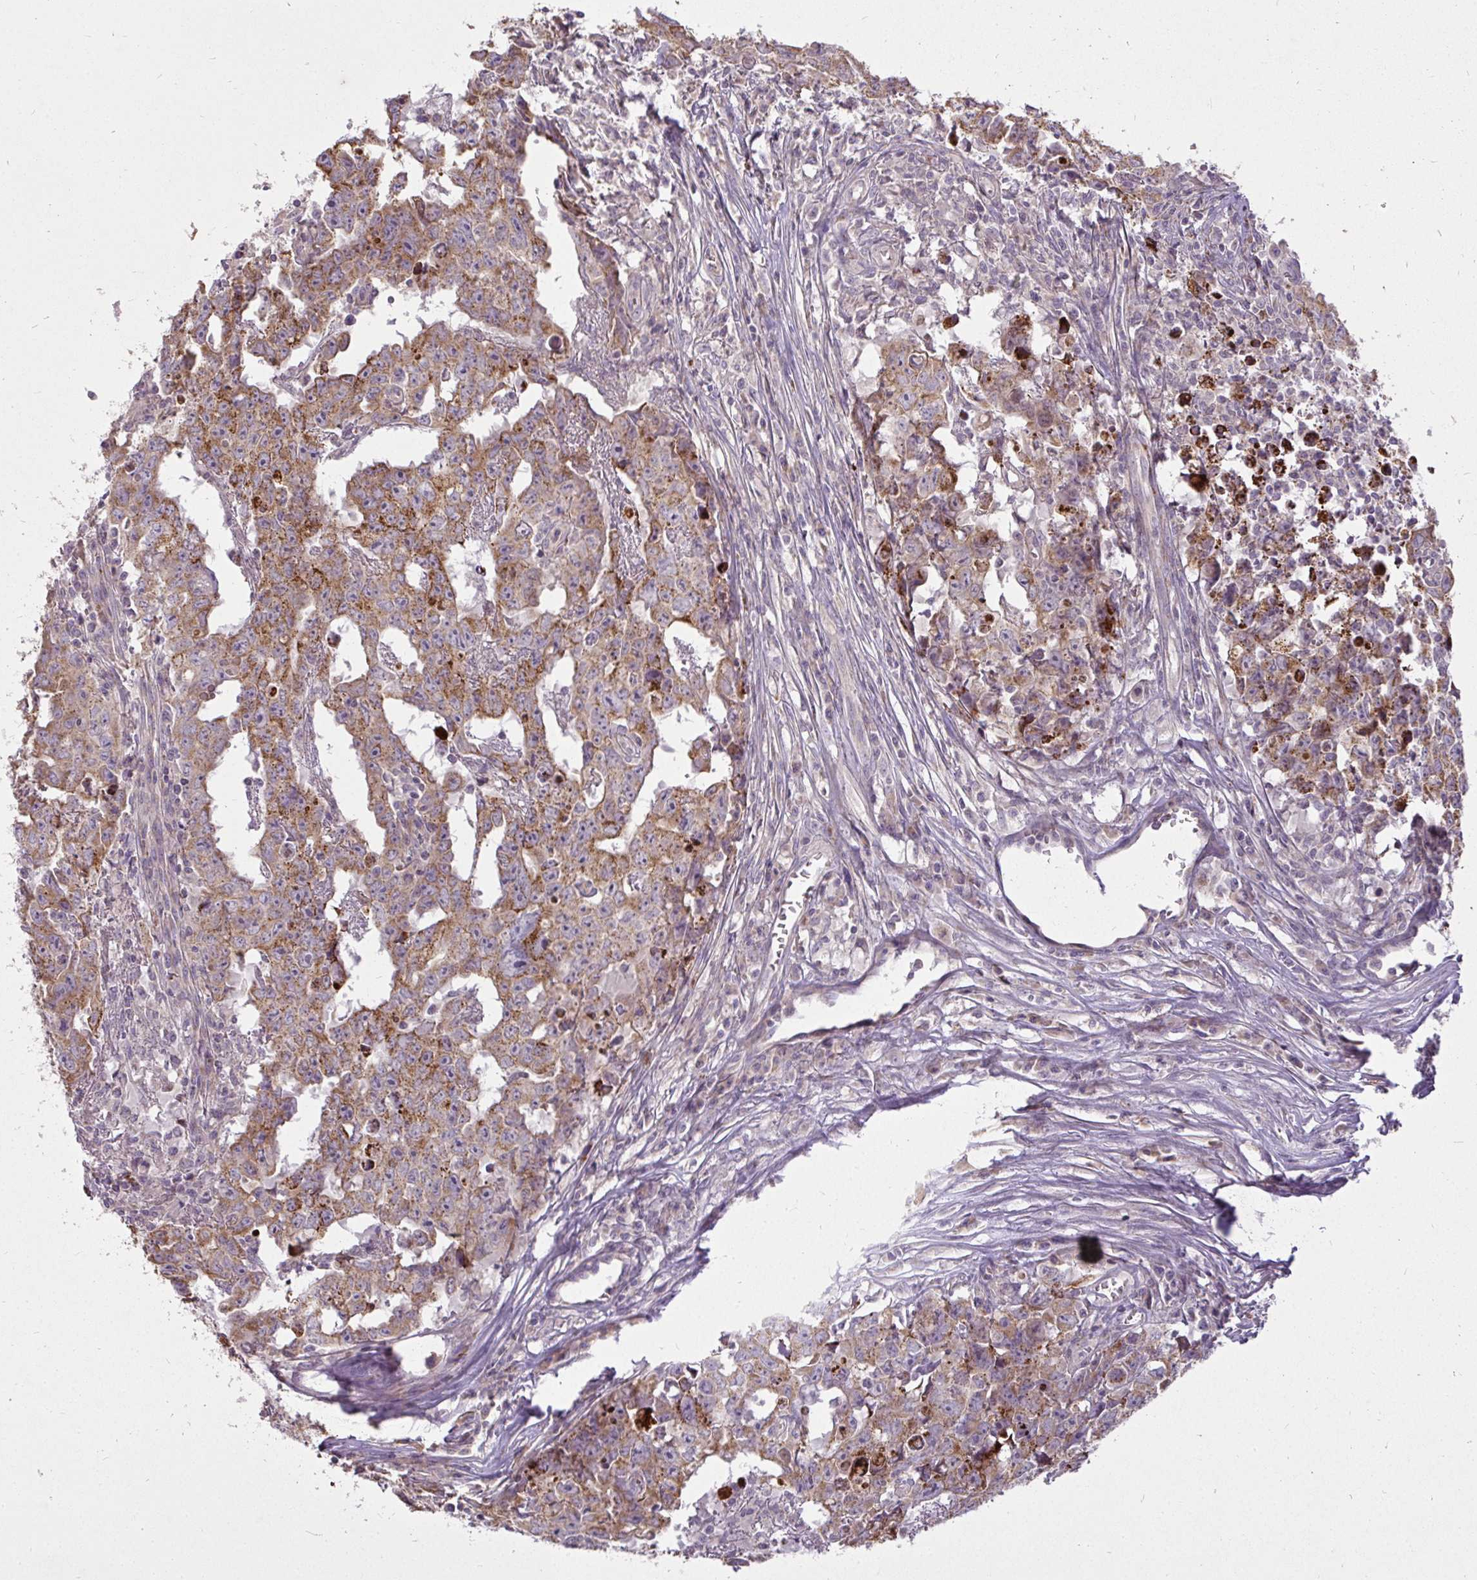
{"staining": {"intensity": "moderate", "quantity": ">75%", "location": "cytoplasmic/membranous"}, "tissue": "testis cancer", "cell_type": "Tumor cells", "image_type": "cancer", "snomed": [{"axis": "morphology", "description": "Carcinoma, Embryonal, NOS"}, {"axis": "topography", "description": "Testis"}], "caption": "Immunohistochemical staining of human testis embryonal carcinoma demonstrates moderate cytoplasmic/membranous protein positivity in approximately >75% of tumor cells.", "gene": "STRIP1", "patient": {"sex": "male", "age": 22}}